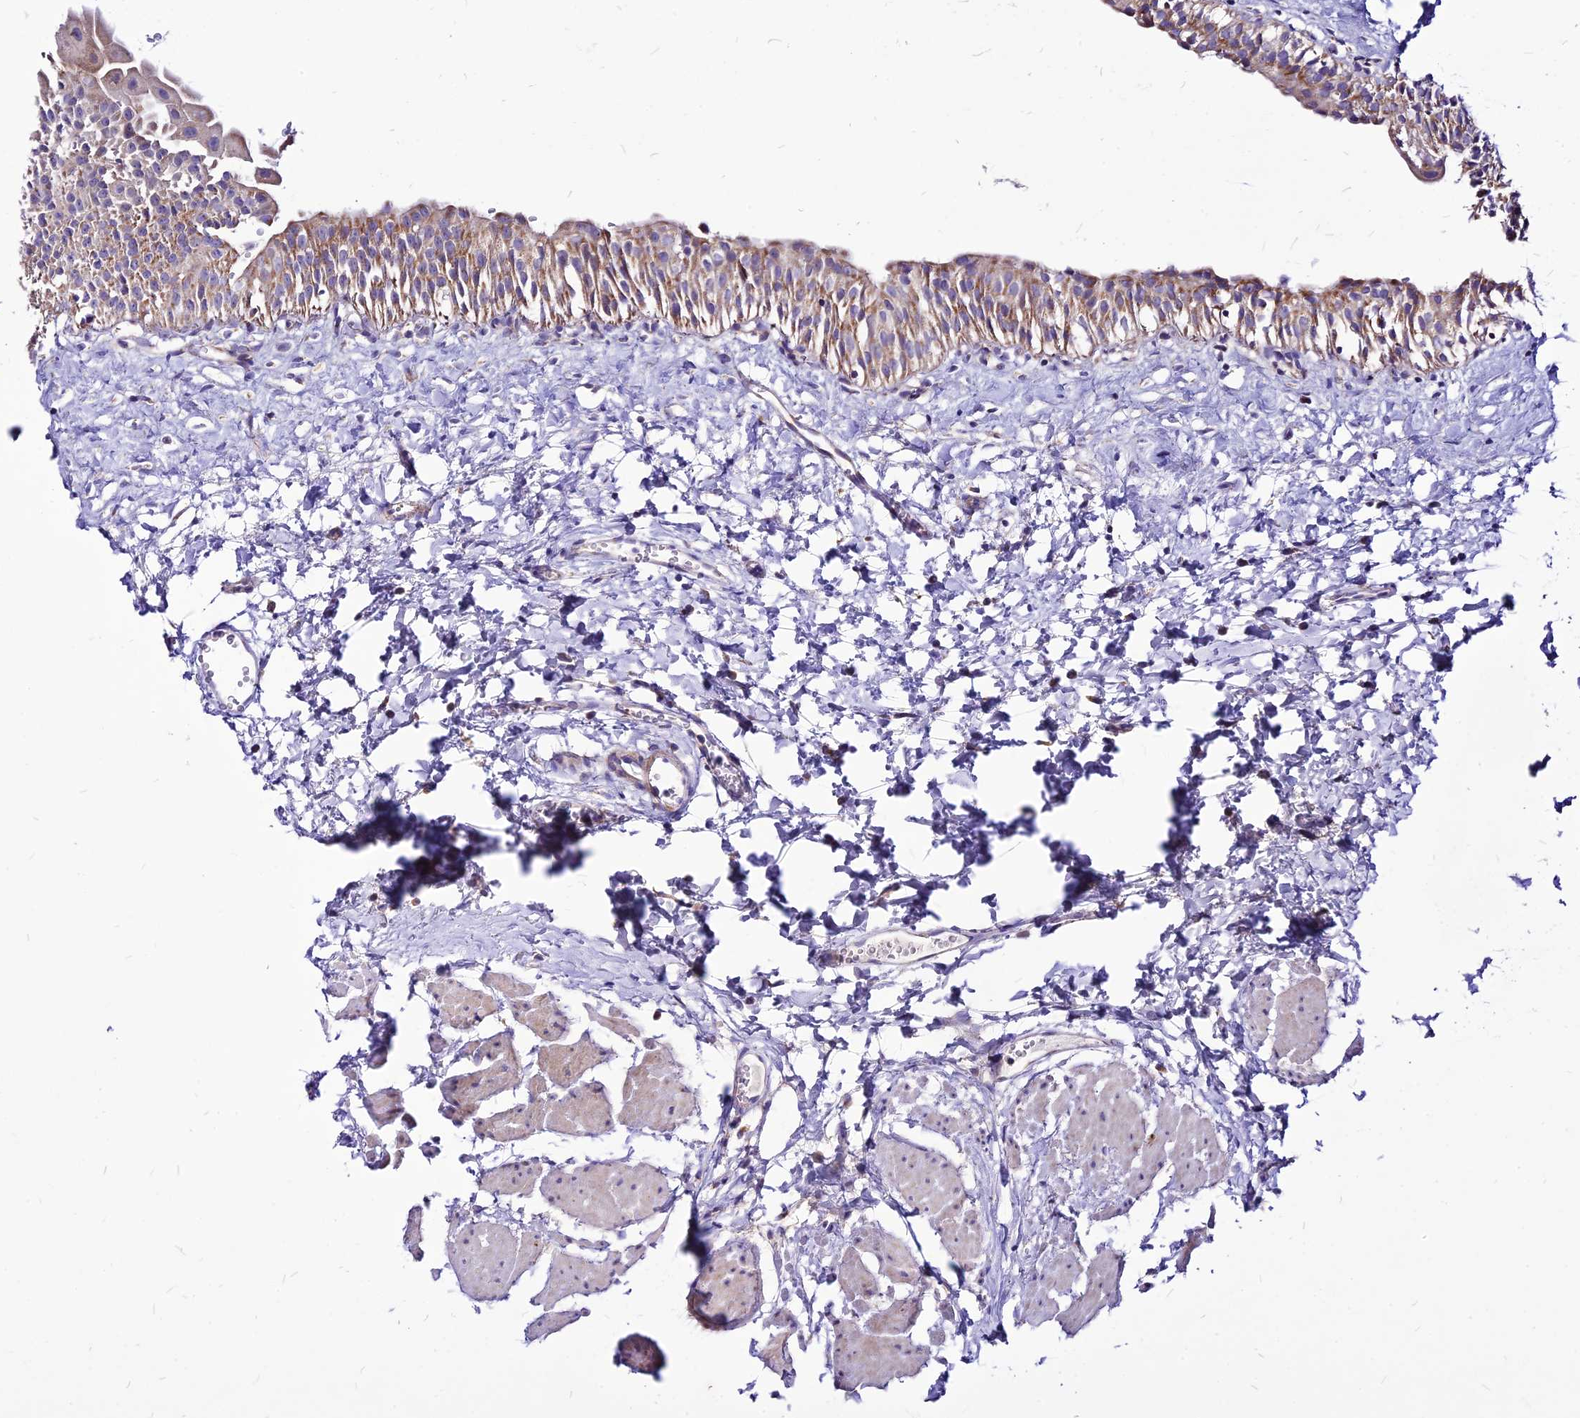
{"staining": {"intensity": "moderate", "quantity": ">75%", "location": "cytoplasmic/membranous"}, "tissue": "urinary bladder", "cell_type": "Urothelial cells", "image_type": "normal", "snomed": [{"axis": "morphology", "description": "Normal tissue, NOS"}, {"axis": "topography", "description": "Urinary bladder"}], "caption": "IHC micrograph of normal urinary bladder stained for a protein (brown), which displays medium levels of moderate cytoplasmic/membranous positivity in about >75% of urothelial cells.", "gene": "ECI1", "patient": {"sex": "male", "age": 51}}